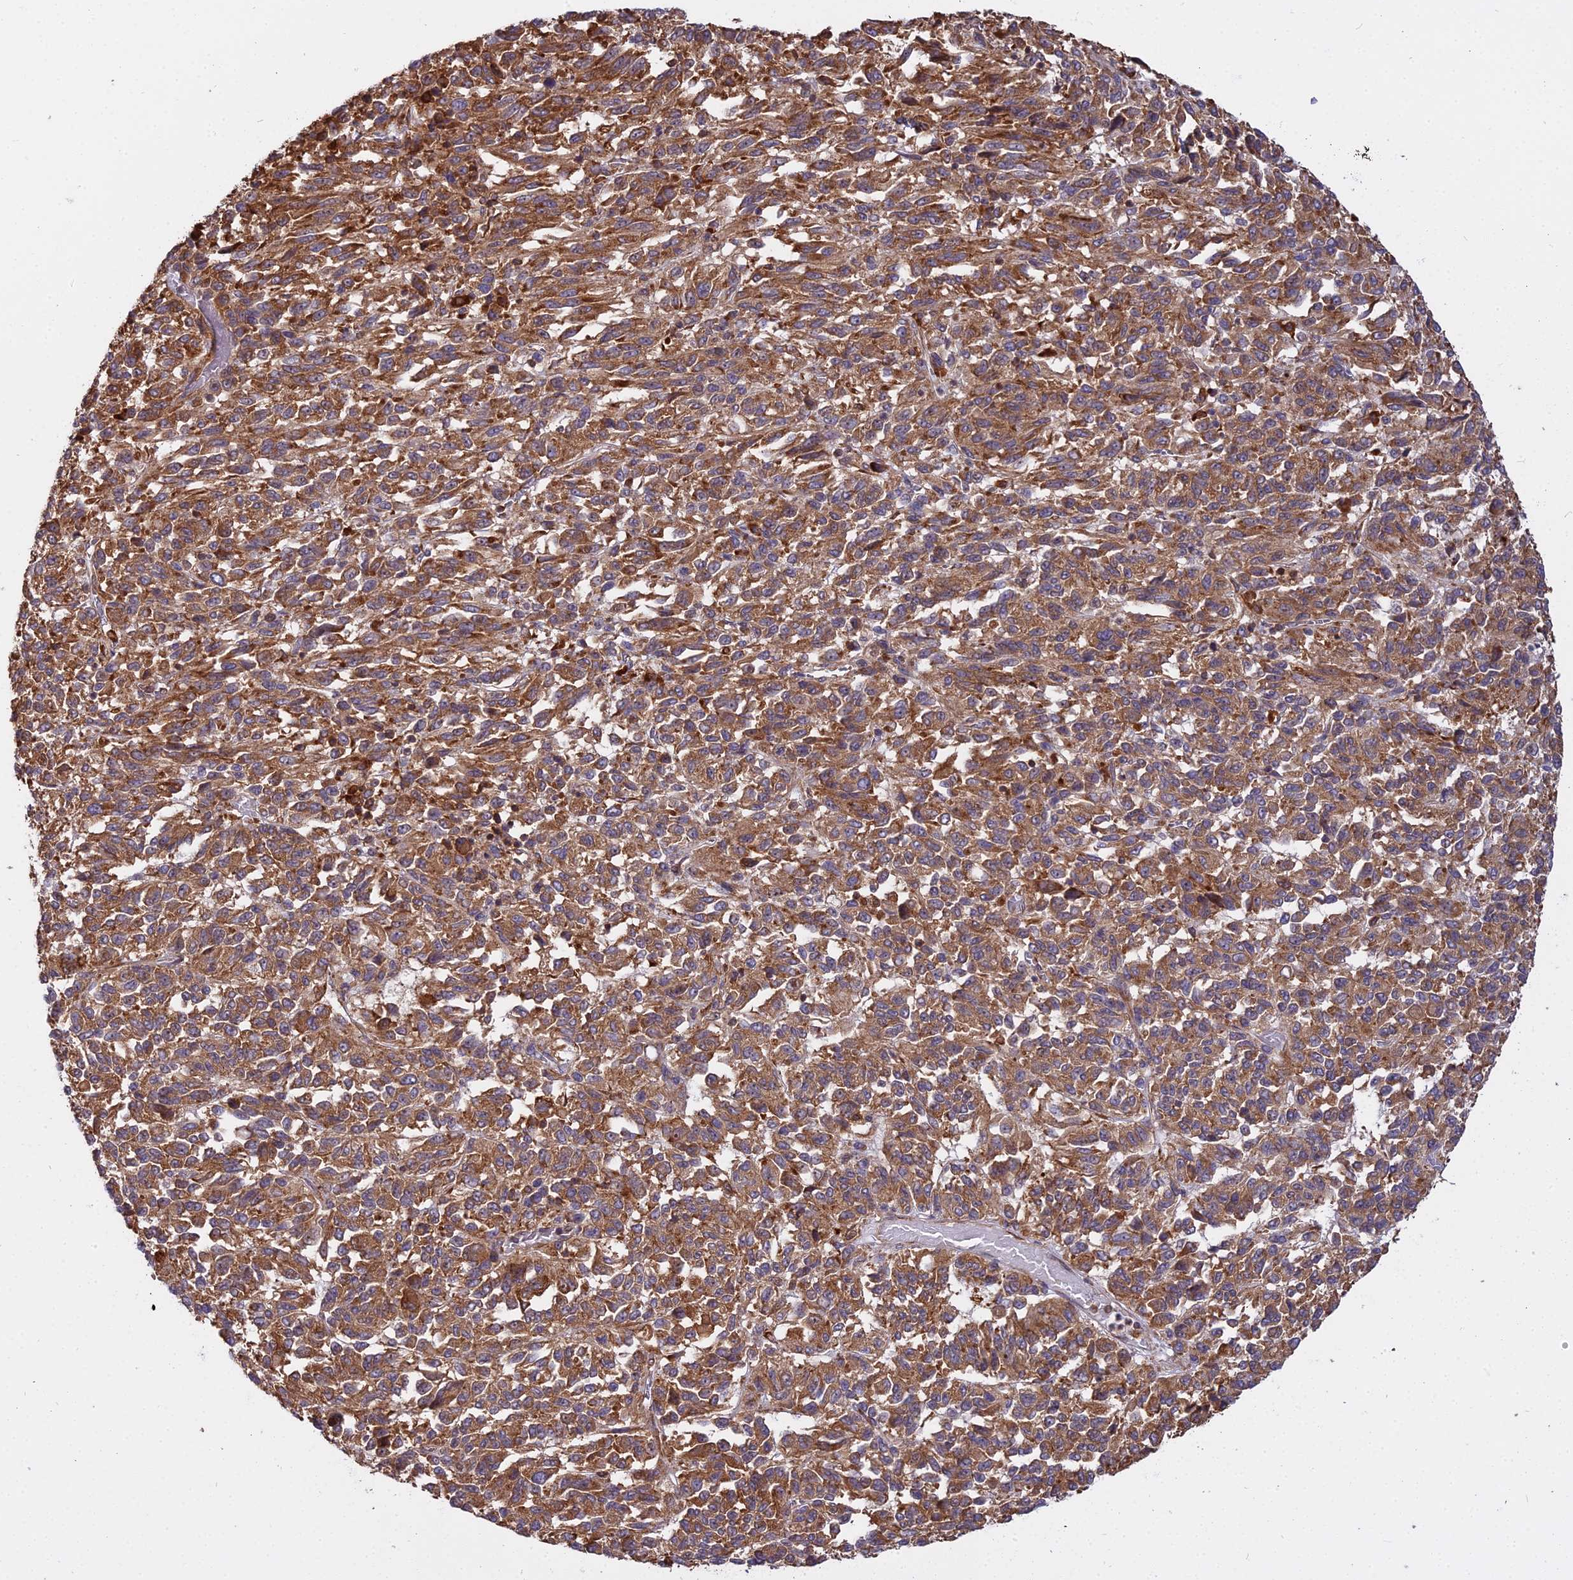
{"staining": {"intensity": "moderate", "quantity": ">75%", "location": "cytoplasmic/membranous"}, "tissue": "melanoma", "cell_type": "Tumor cells", "image_type": "cancer", "snomed": [{"axis": "morphology", "description": "Malignant melanoma, Metastatic site"}, {"axis": "topography", "description": "Lung"}], "caption": "About >75% of tumor cells in human melanoma demonstrate moderate cytoplasmic/membranous protein expression as visualized by brown immunohistochemical staining.", "gene": "RPL26", "patient": {"sex": "male", "age": 64}}